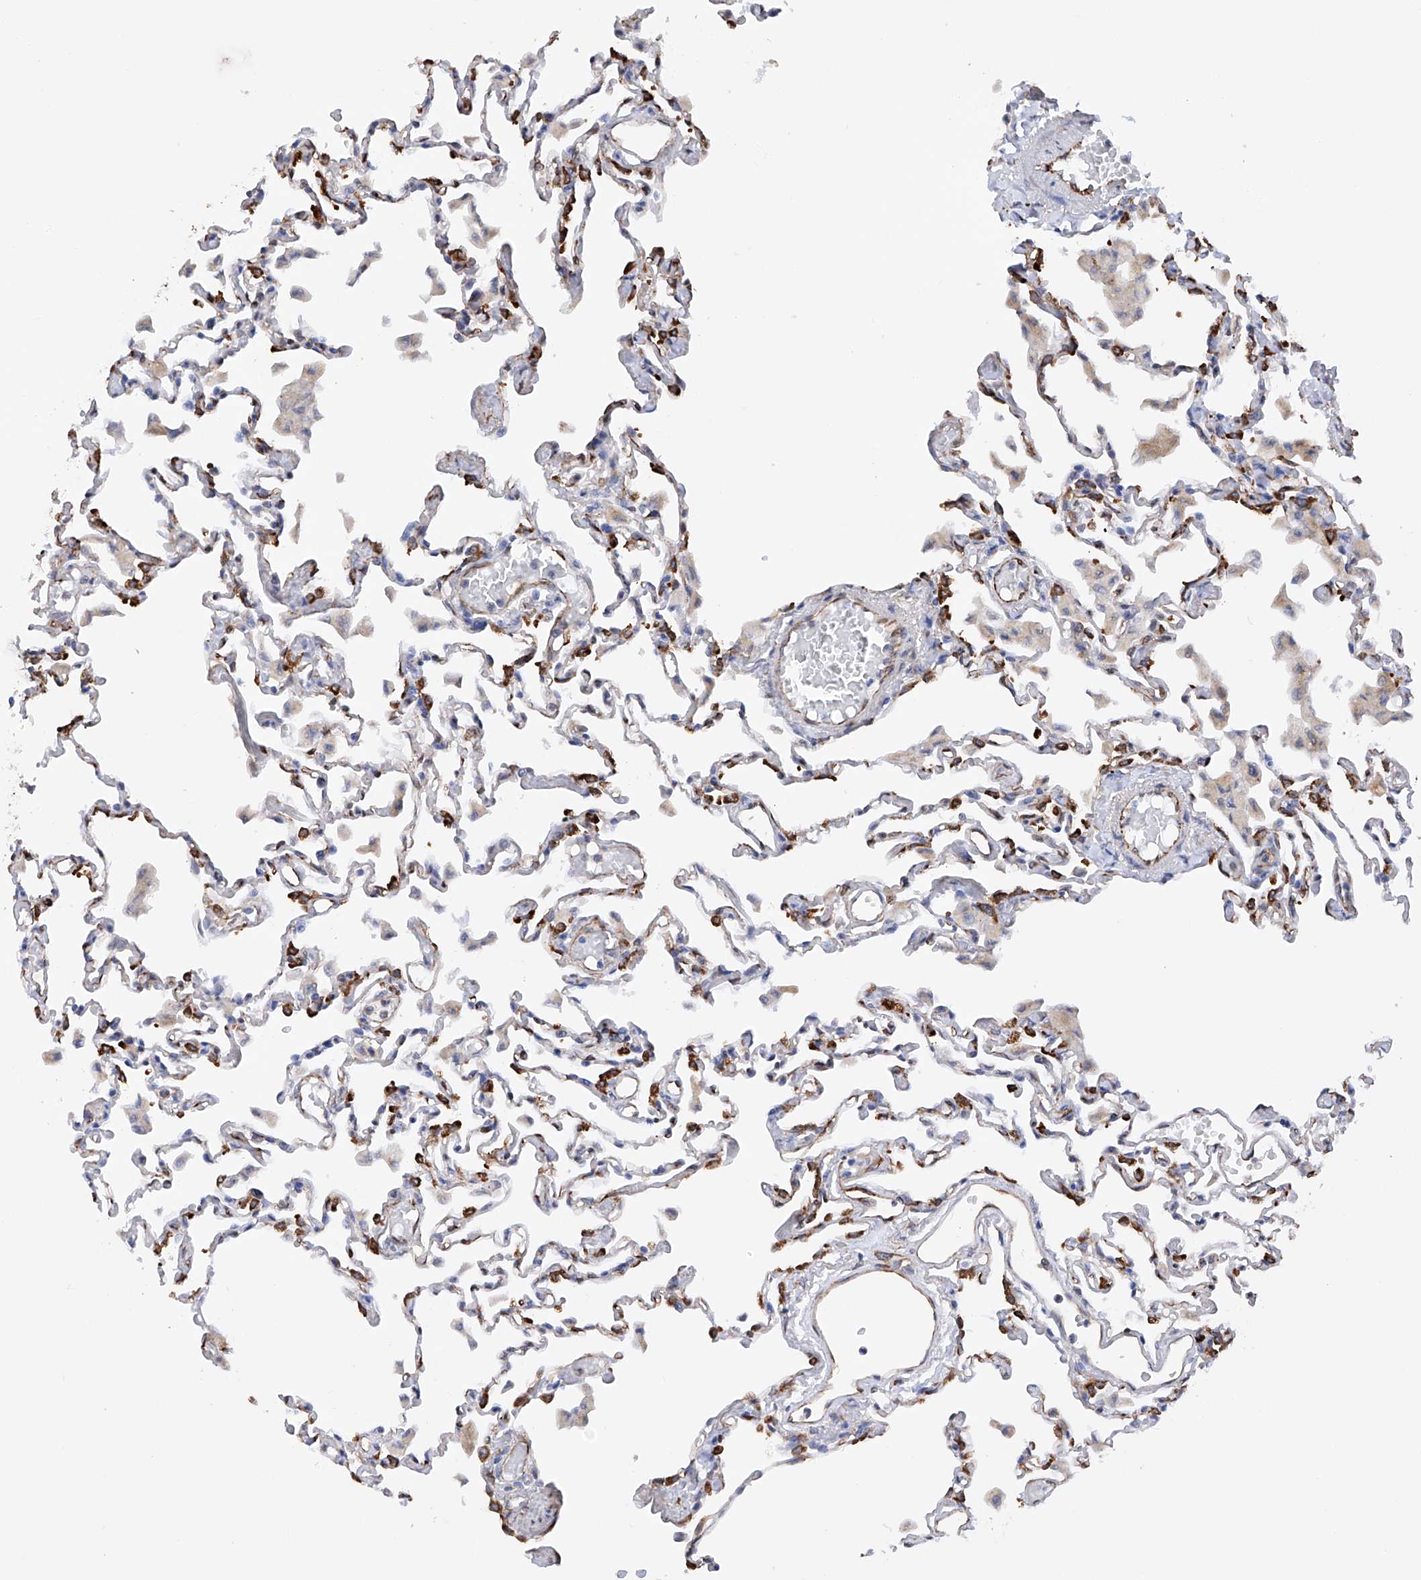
{"staining": {"intensity": "strong", "quantity": "25%-75%", "location": "cytoplasmic/membranous"}, "tissue": "lung", "cell_type": "Alveolar cells", "image_type": "normal", "snomed": [{"axis": "morphology", "description": "Normal tissue, NOS"}, {"axis": "topography", "description": "Bronchus"}, {"axis": "topography", "description": "Lung"}], "caption": "This is a histology image of IHC staining of unremarkable lung, which shows strong positivity in the cytoplasmic/membranous of alveolar cells.", "gene": "PDIA5", "patient": {"sex": "female", "age": 49}}